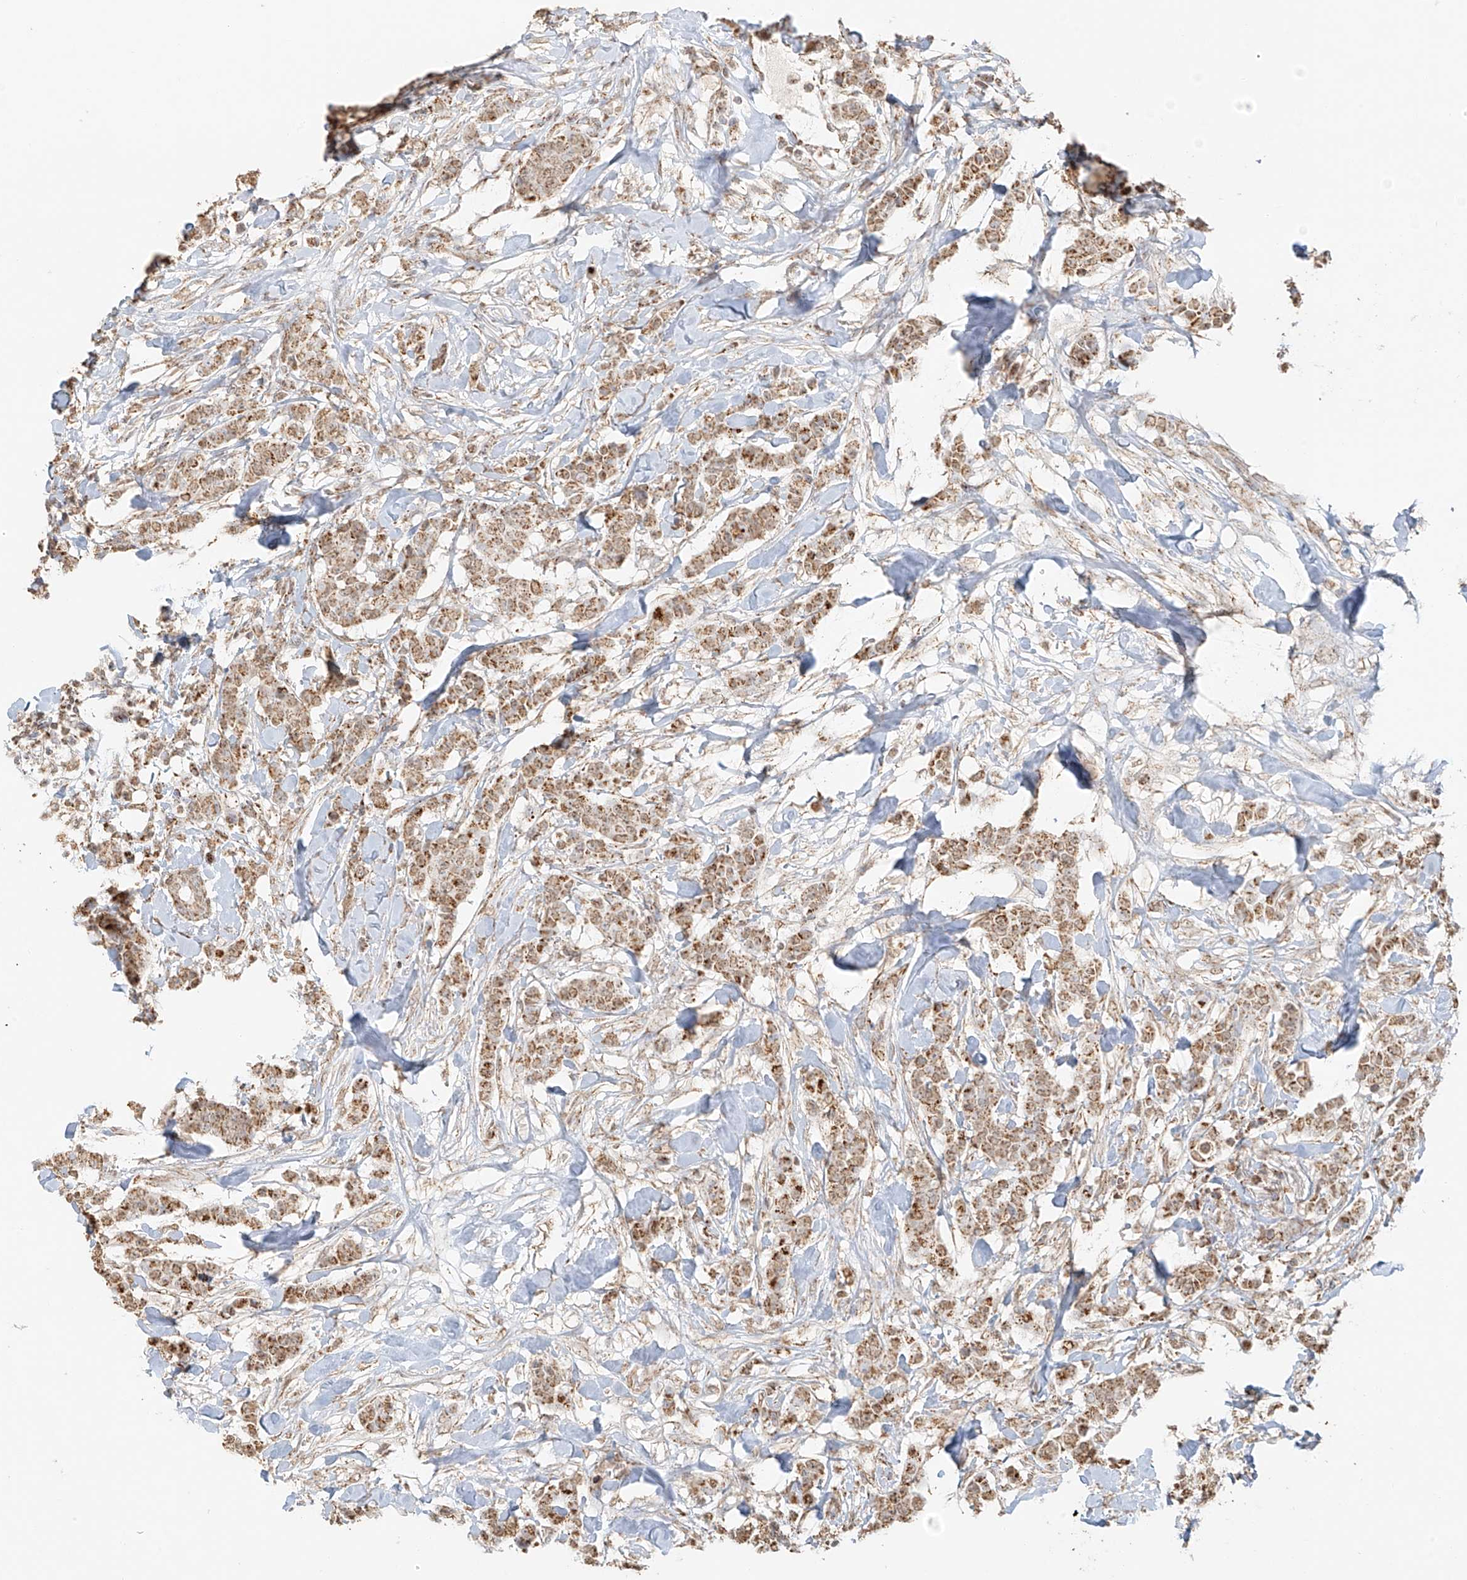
{"staining": {"intensity": "moderate", "quantity": ">75%", "location": "cytoplasmic/membranous"}, "tissue": "breast cancer", "cell_type": "Tumor cells", "image_type": "cancer", "snomed": [{"axis": "morphology", "description": "Duct carcinoma"}, {"axis": "topography", "description": "Breast"}], "caption": "High-magnification brightfield microscopy of breast infiltrating ductal carcinoma stained with DAB (3,3'-diaminobenzidine) (brown) and counterstained with hematoxylin (blue). tumor cells exhibit moderate cytoplasmic/membranous expression is appreciated in approximately>75% of cells. (Stains: DAB (3,3'-diaminobenzidine) in brown, nuclei in blue, Microscopy: brightfield microscopy at high magnification).", "gene": "MIPEP", "patient": {"sex": "female", "age": 40}}